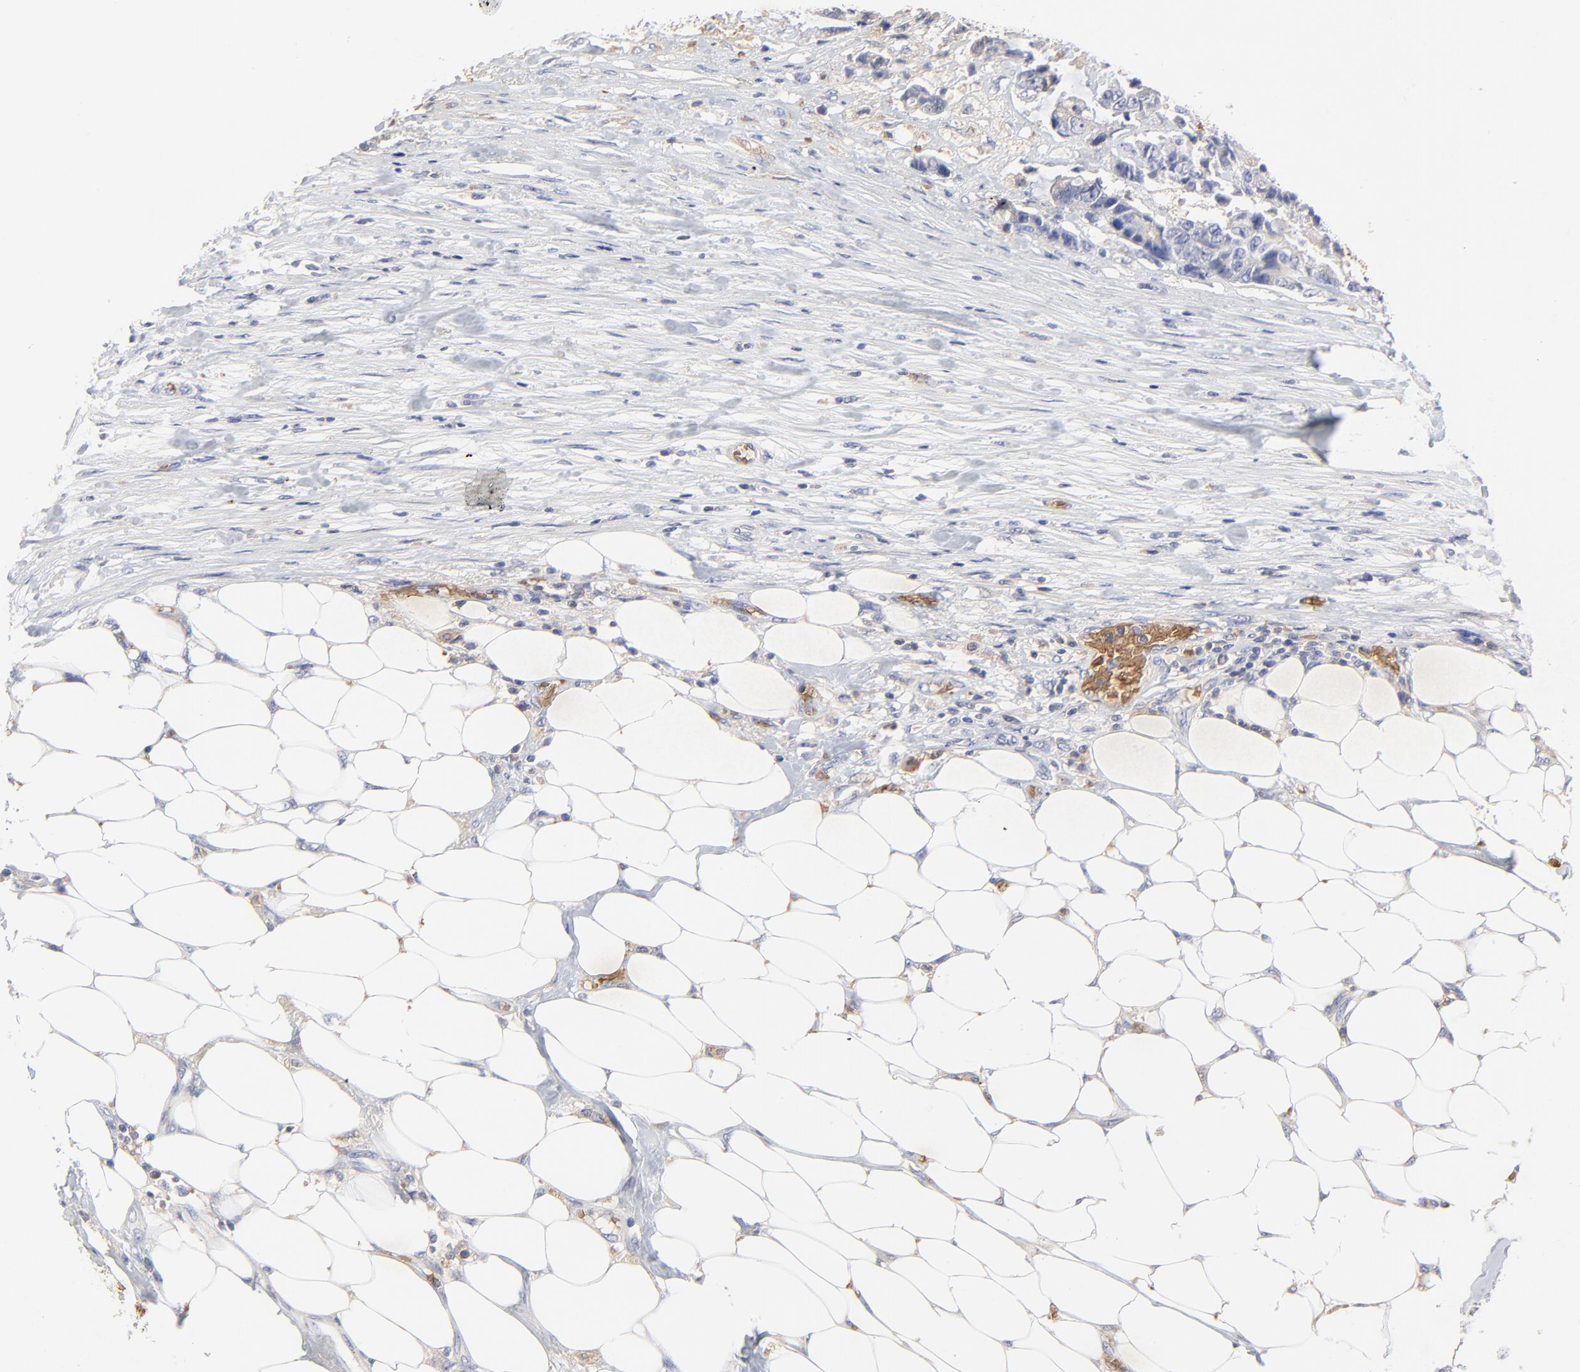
{"staining": {"intensity": "negative", "quantity": "none", "location": "none"}, "tissue": "colorectal cancer", "cell_type": "Tumor cells", "image_type": "cancer", "snomed": [{"axis": "morphology", "description": "Adenocarcinoma, NOS"}, {"axis": "topography", "description": "Colon"}], "caption": "An immunohistochemistry image of adenocarcinoma (colorectal) is shown. There is no staining in tumor cells of adenocarcinoma (colorectal). (DAB immunohistochemistry, high magnification).", "gene": "PAG1", "patient": {"sex": "female", "age": 86}}